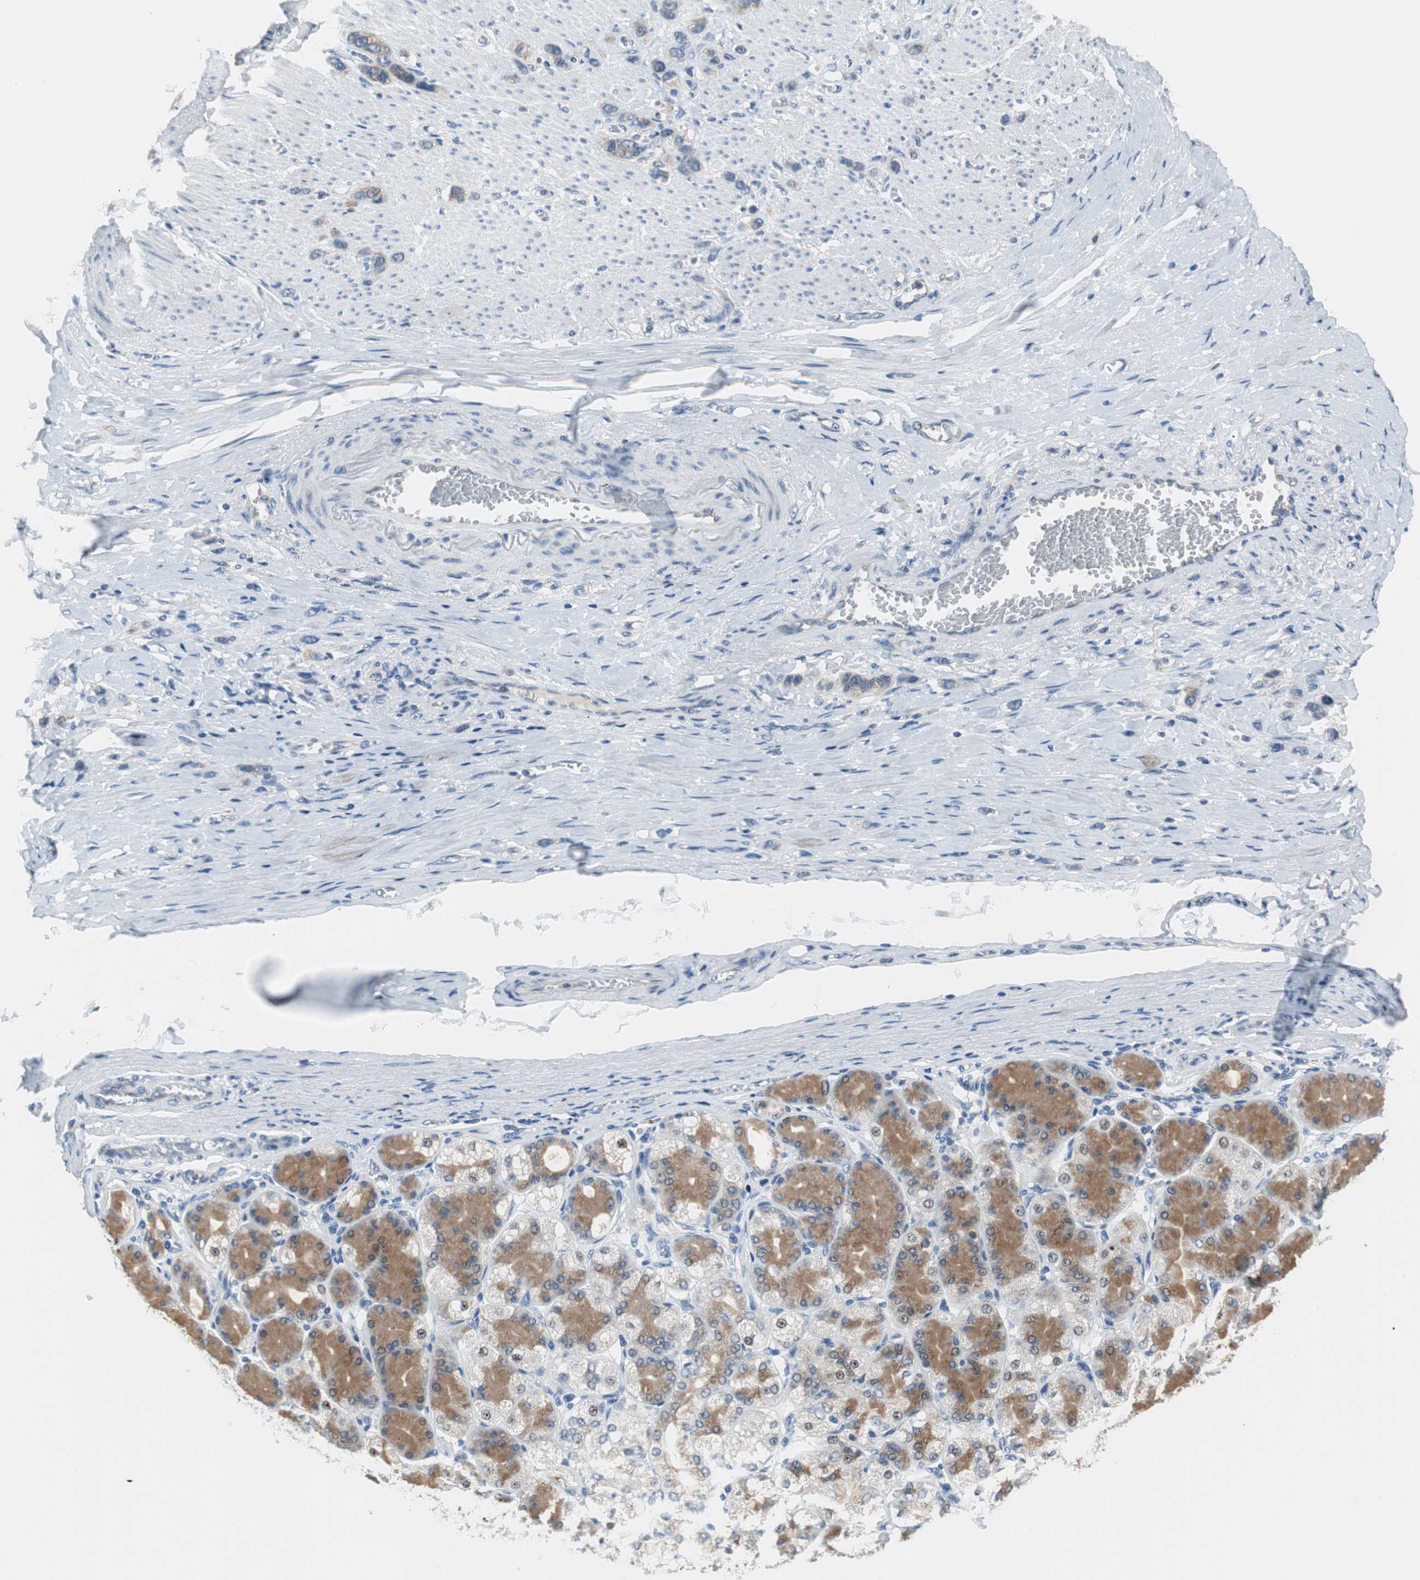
{"staining": {"intensity": "weak", "quantity": ">75%", "location": "cytoplasmic/membranous"}, "tissue": "stomach cancer", "cell_type": "Tumor cells", "image_type": "cancer", "snomed": [{"axis": "morphology", "description": "Normal tissue, NOS"}, {"axis": "morphology", "description": "Adenocarcinoma, NOS"}, {"axis": "morphology", "description": "Adenocarcinoma, High grade"}, {"axis": "topography", "description": "Stomach, upper"}, {"axis": "topography", "description": "Stomach"}], "caption": "Immunohistochemical staining of human stomach cancer (adenocarcinoma) reveals weak cytoplasmic/membranous protein expression in approximately >75% of tumor cells.", "gene": "PLAA", "patient": {"sex": "female", "age": 65}}